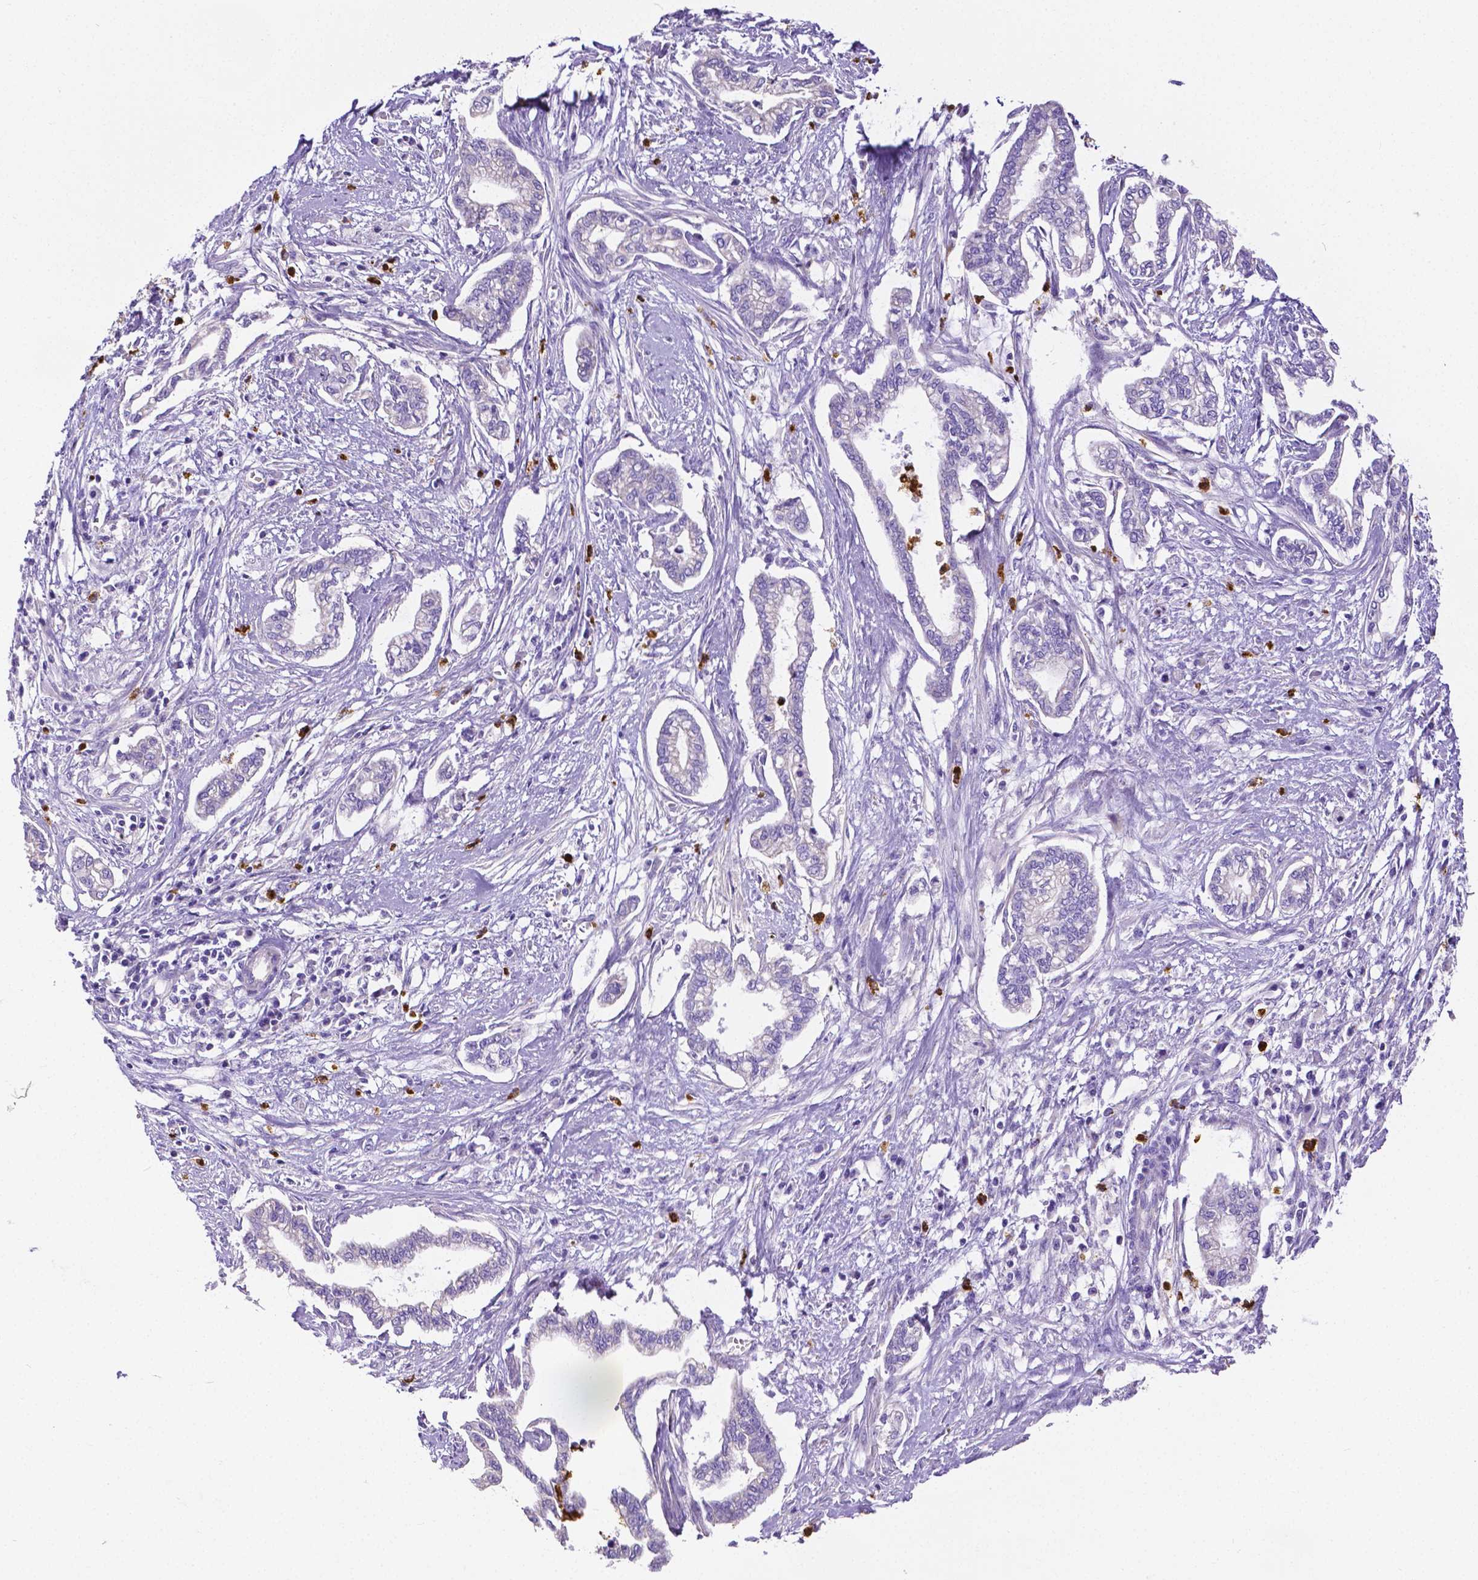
{"staining": {"intensity": "negative", "quantity": "none", "location": "none"}, "tissue": "cervical cancer", "cell_type": "Tumor cells", "image_type": "cancer", "snomed": [{"axis": "morphology", "description": "Adenocarcinoma, NOS"}, {"axis": "topography", "description": "Cervix"}], "caption": "Immunohistochemistry (IHC) of human cervical cancer demonstrates no staining in tumor cells.", "gene": "MMP9", "patient": {"sex": "female", "age": 62}}